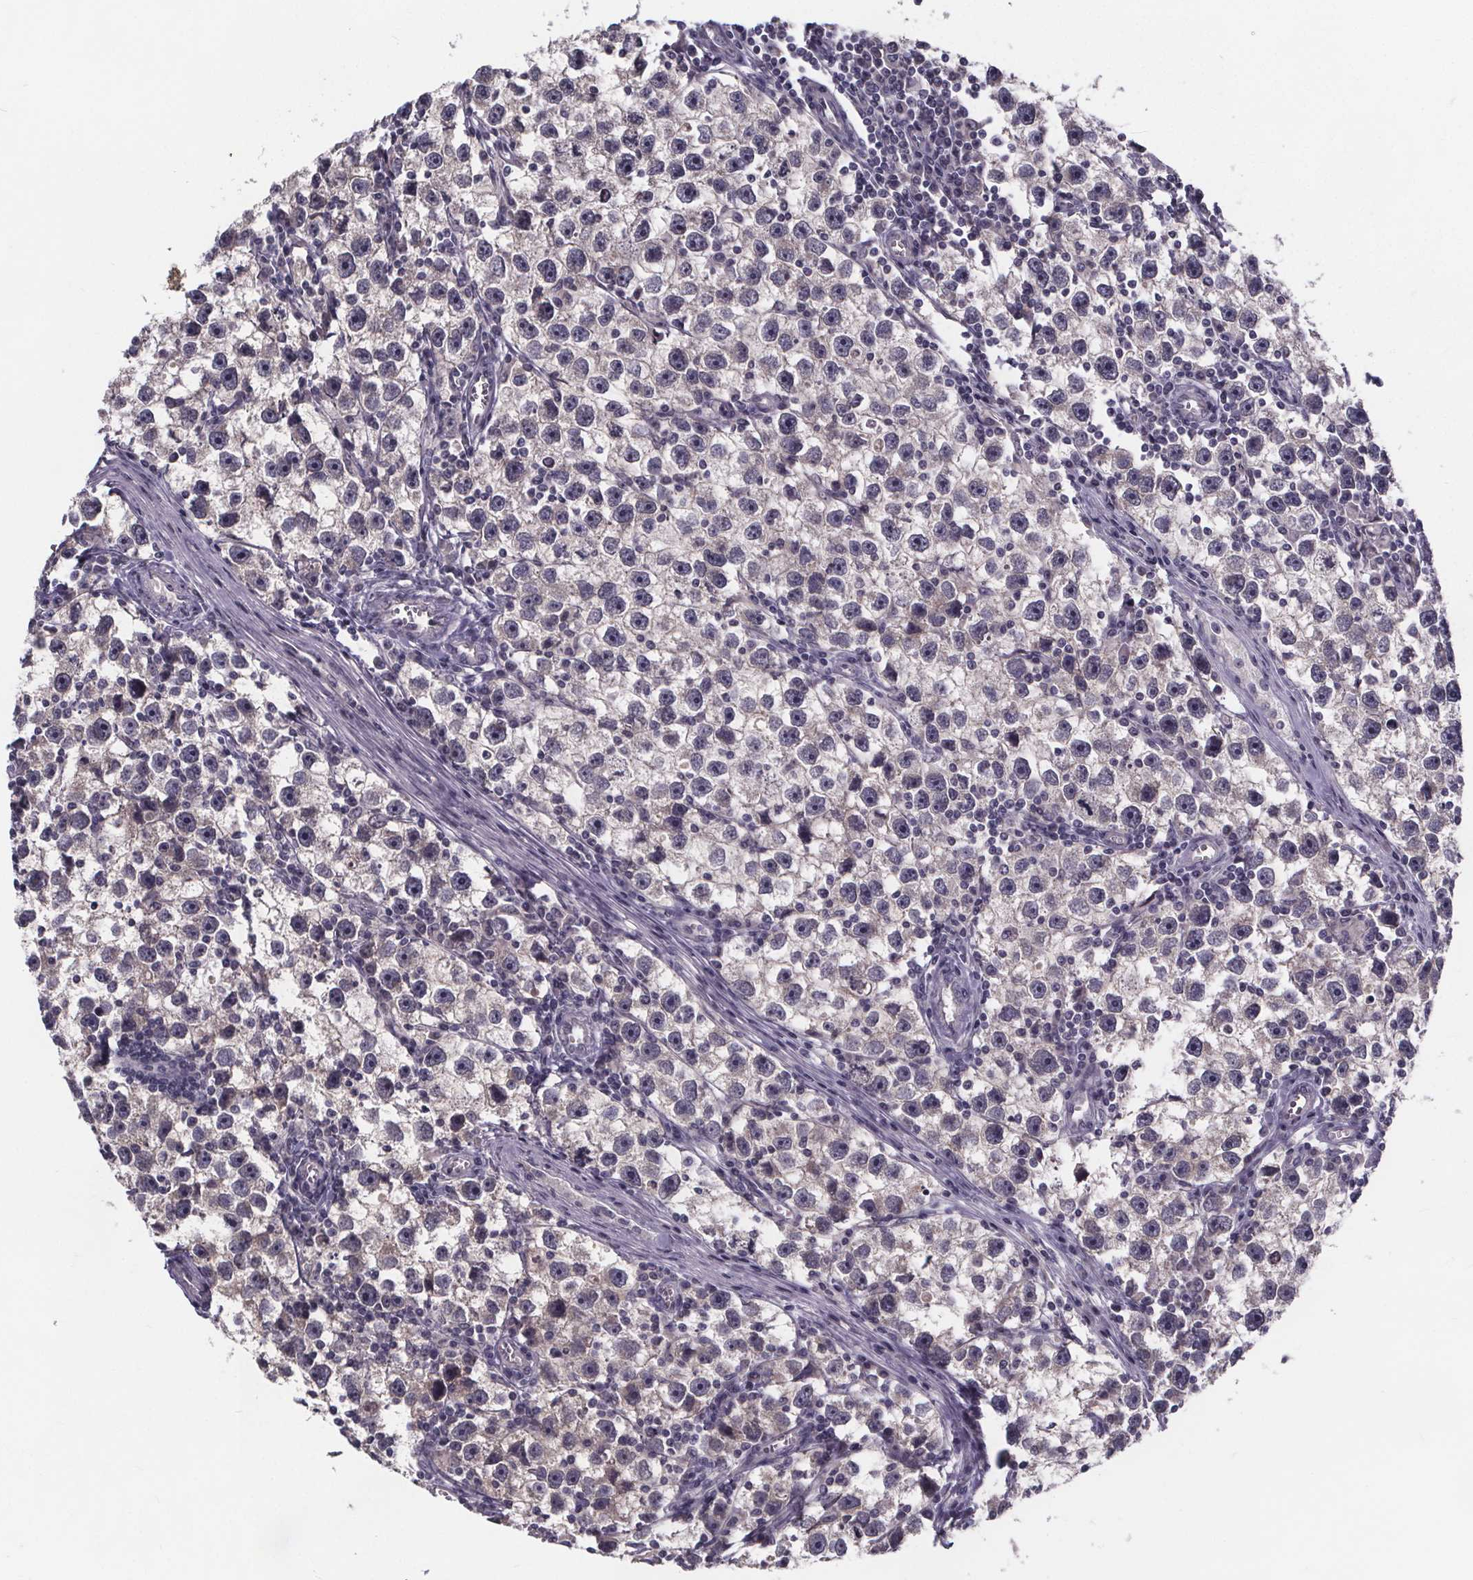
{"staining": {"intensity": "negative", "quantity": "none", "location": "none"}, "tissue": "testis cancer", "cell_type": "Tumor cells", "image_type": "cancer", "snomed": [{"axis": "morphology", "description": "Seminoma, NOS"}, {"axis": "topography", "description": "Testis"}], "caption": "High power microscopy image of an immunohistochemistry histopathology image of seminoma (testis), revealing no significant expression in tumor cells. (DAB (3,3'-diaminobenzidine) immunohistochemistry (IHC) visualized using brightfield microscopy, high magnification).", "gene": "FAM181B", "patient": {"sex": "male", "age": 30}}